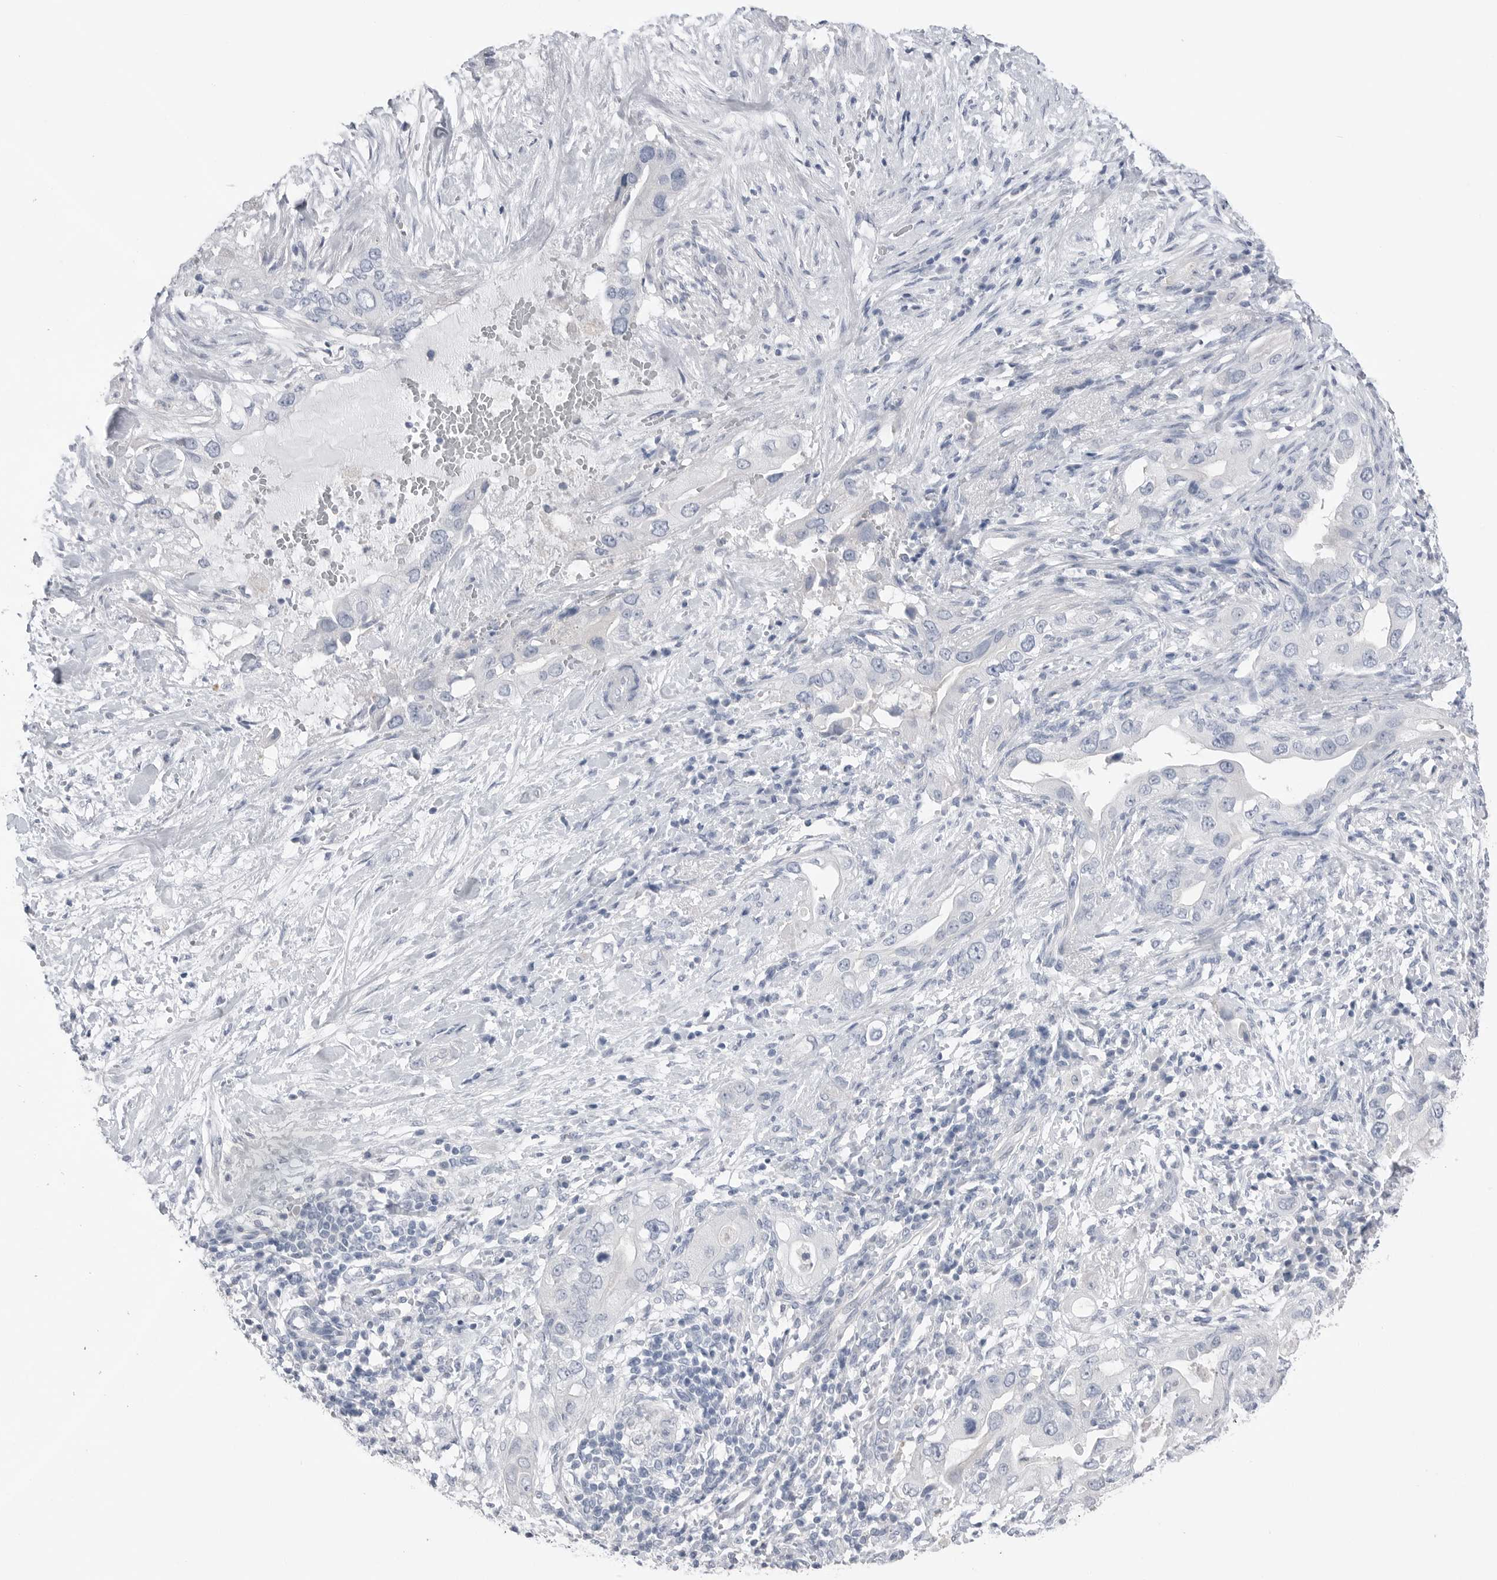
{"staining": {"intensity": "negative", "quantity": "none", "location": "none"}, "tissue": "pancreatic cancer", "cell_type": "Tumor cells", "image_type": "cancer", "snomed": [{"axis": "morphology", "description": "Inflammation, NOS"}, {"axis": "morphology", "description": "Adenocarcinoma, NOS"}, {"axis": "topography", "description": "Pancreas"}], "caption": "DAB immunohistochemical staining of adenocarcinoma (pancreatic) exhibits no significant positivity in tumor cells. (DAB immunohistochemistry with hematoxylin counter stain).", "gene": "ABHD12", "patient": {"sex": "female", "age": 56}}